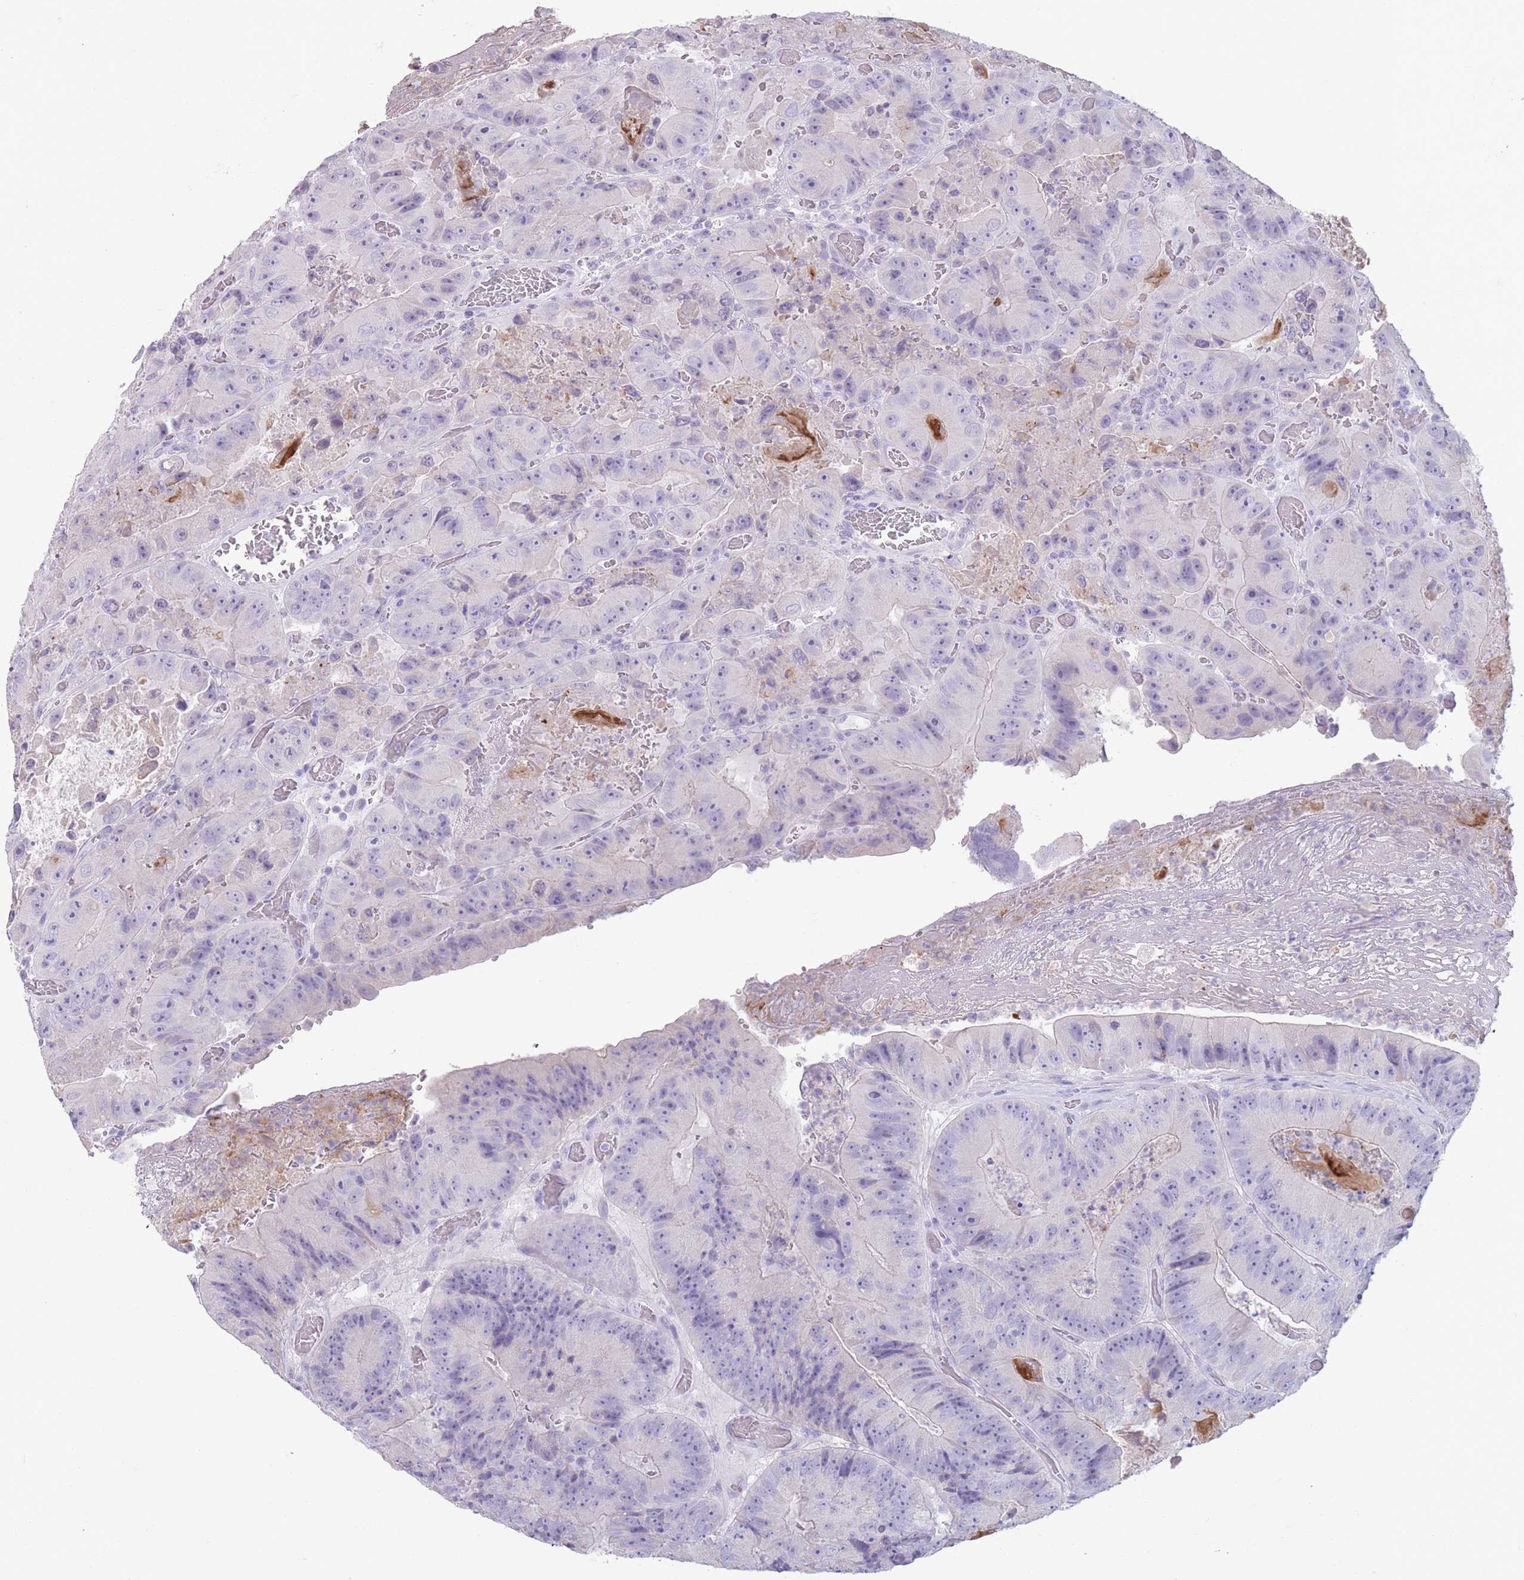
{"staining": {"intensity": "negative", "quantity": "none", "location": "none"}, "tissue": "colorectal cancer", "cell_type": "Tumor cells", "image_type": "cancer", "snomed": [{"axis": "morphology", "description": "Adenocarcinoma, NOS"}, {"axis": "topography", "description": "Colon"}], "caption": "Tumor cells are negative for brown protein staining in colorectal adenocarcinoma.", "gene": "RHBG", "patient": {"sex": "female", "age": 86}}